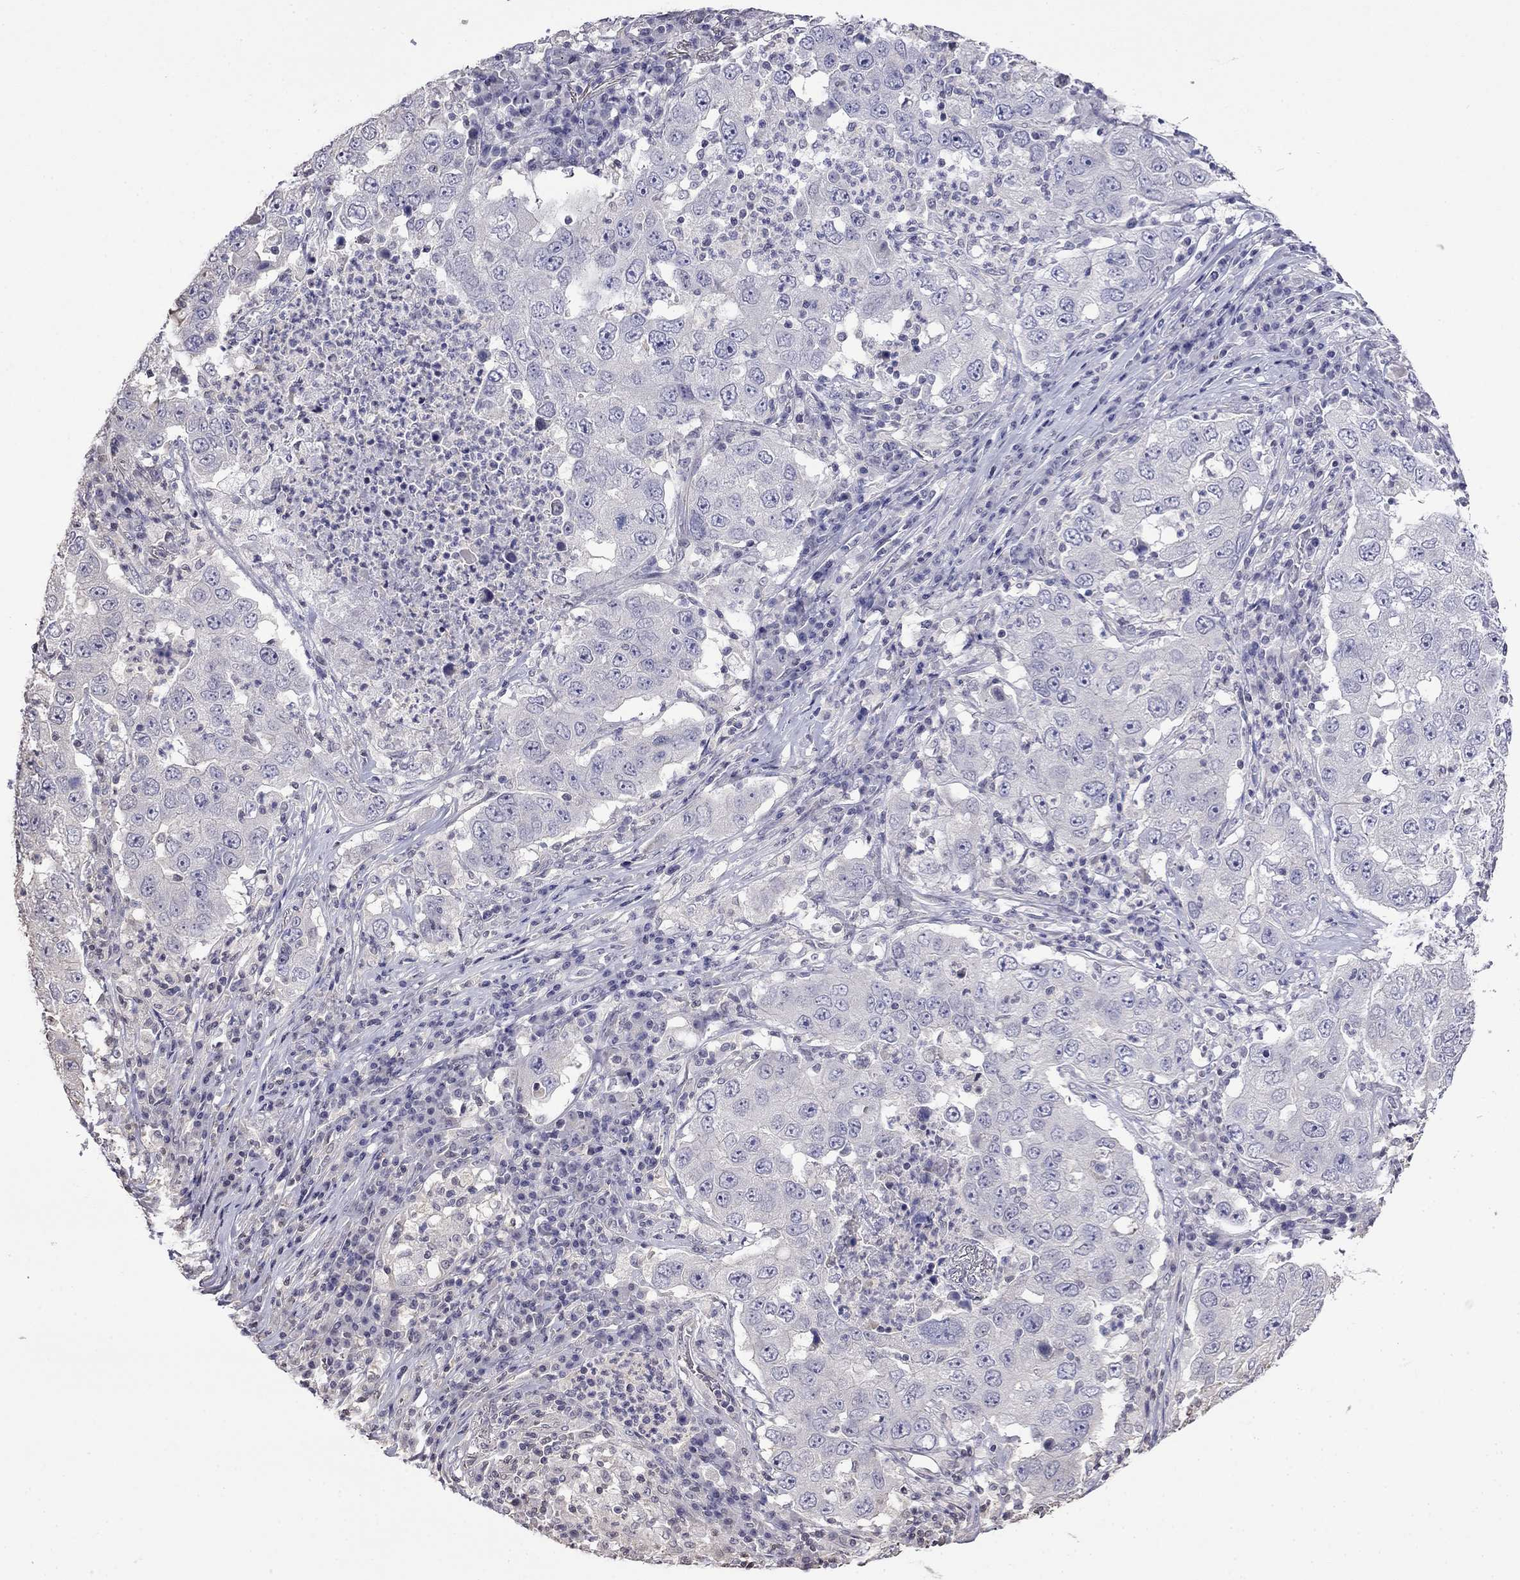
{"staining": {"intensity": "negative", "quantity": "none", "location": "none"}, "tissue": "lung cancer", "cell_type": "Tumor cells", "image_type": "cancer", "snomed": [{"axis": "morphology", "description": "Adenocarcinoma, NOS"}, {"axis": "topography", "description": "Lung"}], "caption": "Immunohistochemical staining of adenocarcinoma (lung) shows no significant staining in tumor cells.", "gene": "GUCA1B", "patient": {"sex": "male", "age": 73}}